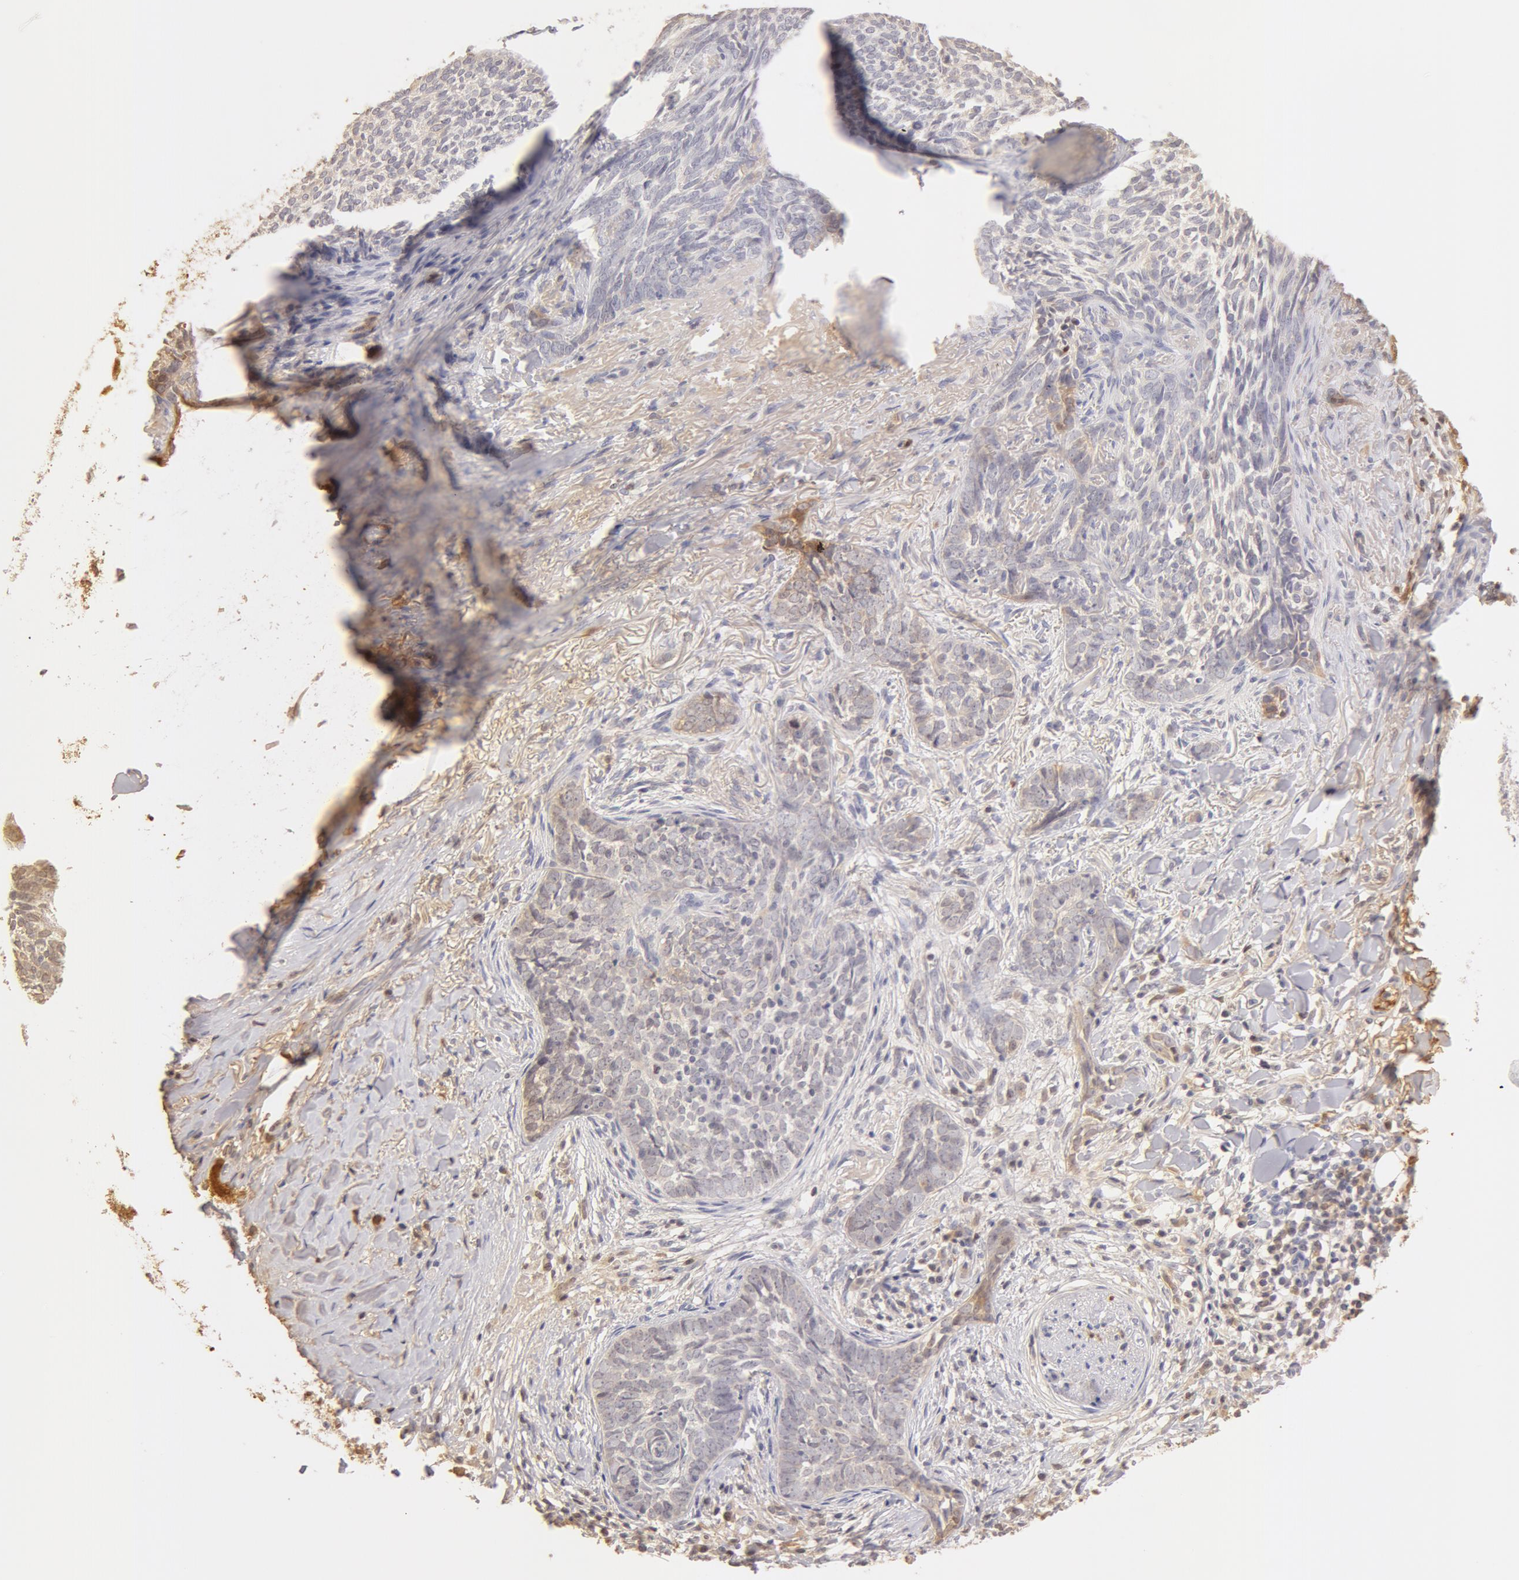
{"staining": {"intensity": "weak", "quantity": "<25%", "location": "cytoplasmic/membranous"}, "tissue": "skin cancer", "cell_type": "Tumor cells", "image_type": "cancer", "snomed": [{"axis": "morphology", "description": "Basal cell carcinoma"}, {"axis": "topography", "description": "Skin"}], "caption": "A histopathology image of human skin cancer (basal cell carcinoma) is negative for staining in tumor cells. Nuclei are stained in blue.", "gene": "TF", "patient": {"sex": "female", "age": 81}}